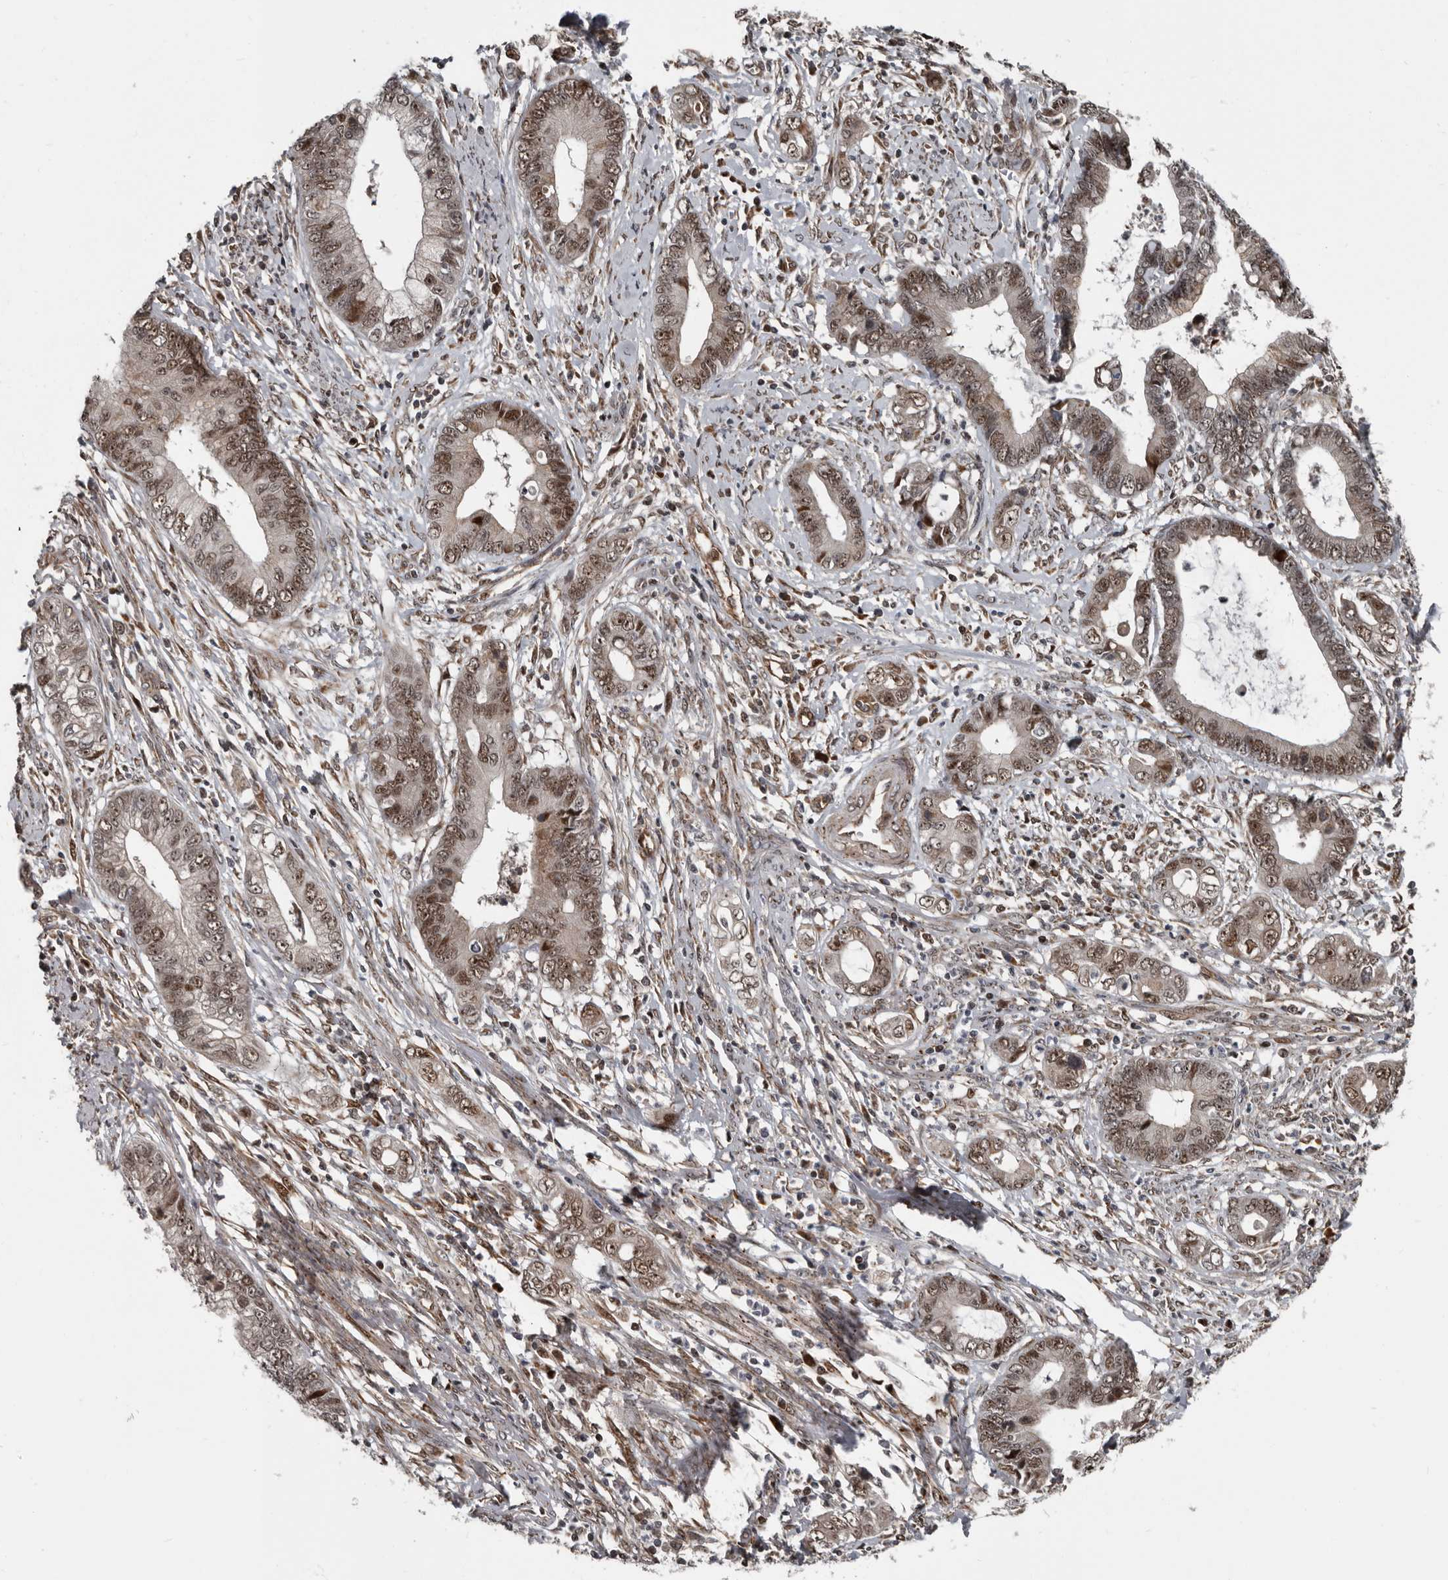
{"staining": {"intensity": "moderate", "quantity": ">75%", "location": "nuclear"}, "tissue": "cervical cancer", "cell_type": "Tumor cells", "image_type": "cancer", "snomed": [{"axis": "morphology", "description": "Adenocarcinoma, NOS"}, {"axis": "topography", "description": "Cervix"}], "caption": "Approximately >75% of tumor cells in cervical cancer exhibit moderate nuclear protein staining as visualized by brown immunohistochemical staining.", "gene": "CHD1L", "patient": {"sex": "female", "age": 44}}